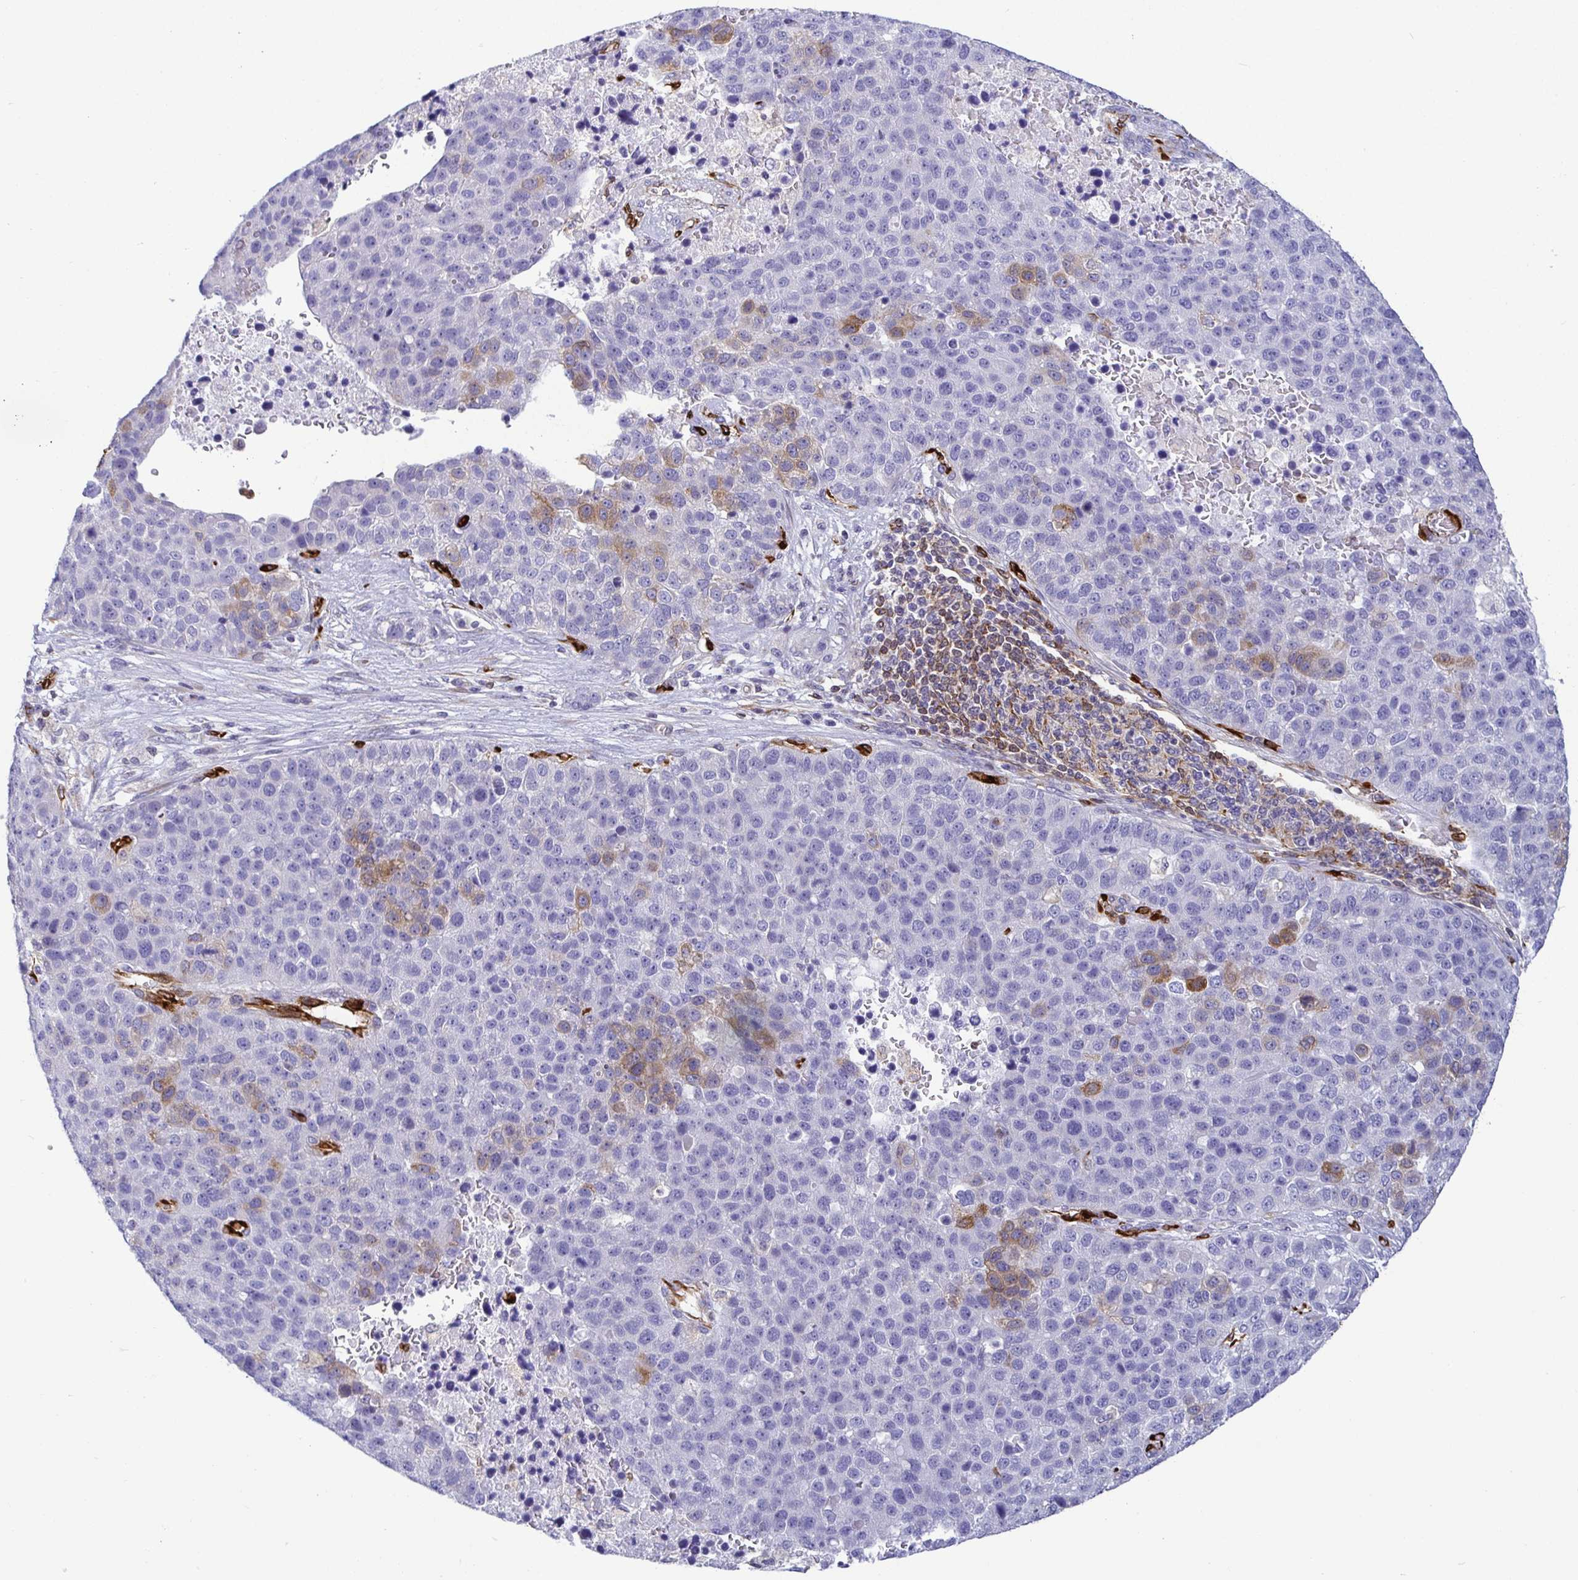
{"staining": {"intensity": "moderate", "quantity": "<25%", "location": "cytoplasmic/membranous"}, "tissue": "pancreatic cancer", "cell_type": "Tumor cells", "image_type": "cancer", "snomed": [{"axis": "morphology", "description": "Adenocarcinoma, NOS"}, {"axis": "topography", "description": "Pancreas"}], "caption": "Adenocarcinoma (pancreatic) stained with a brown dye exhibits moderate cytoplasmic/membranous positive staining in about <25% of tumor cells.", "gene": "TP53I11", "patient": {"sex": "female", "age": 61}}